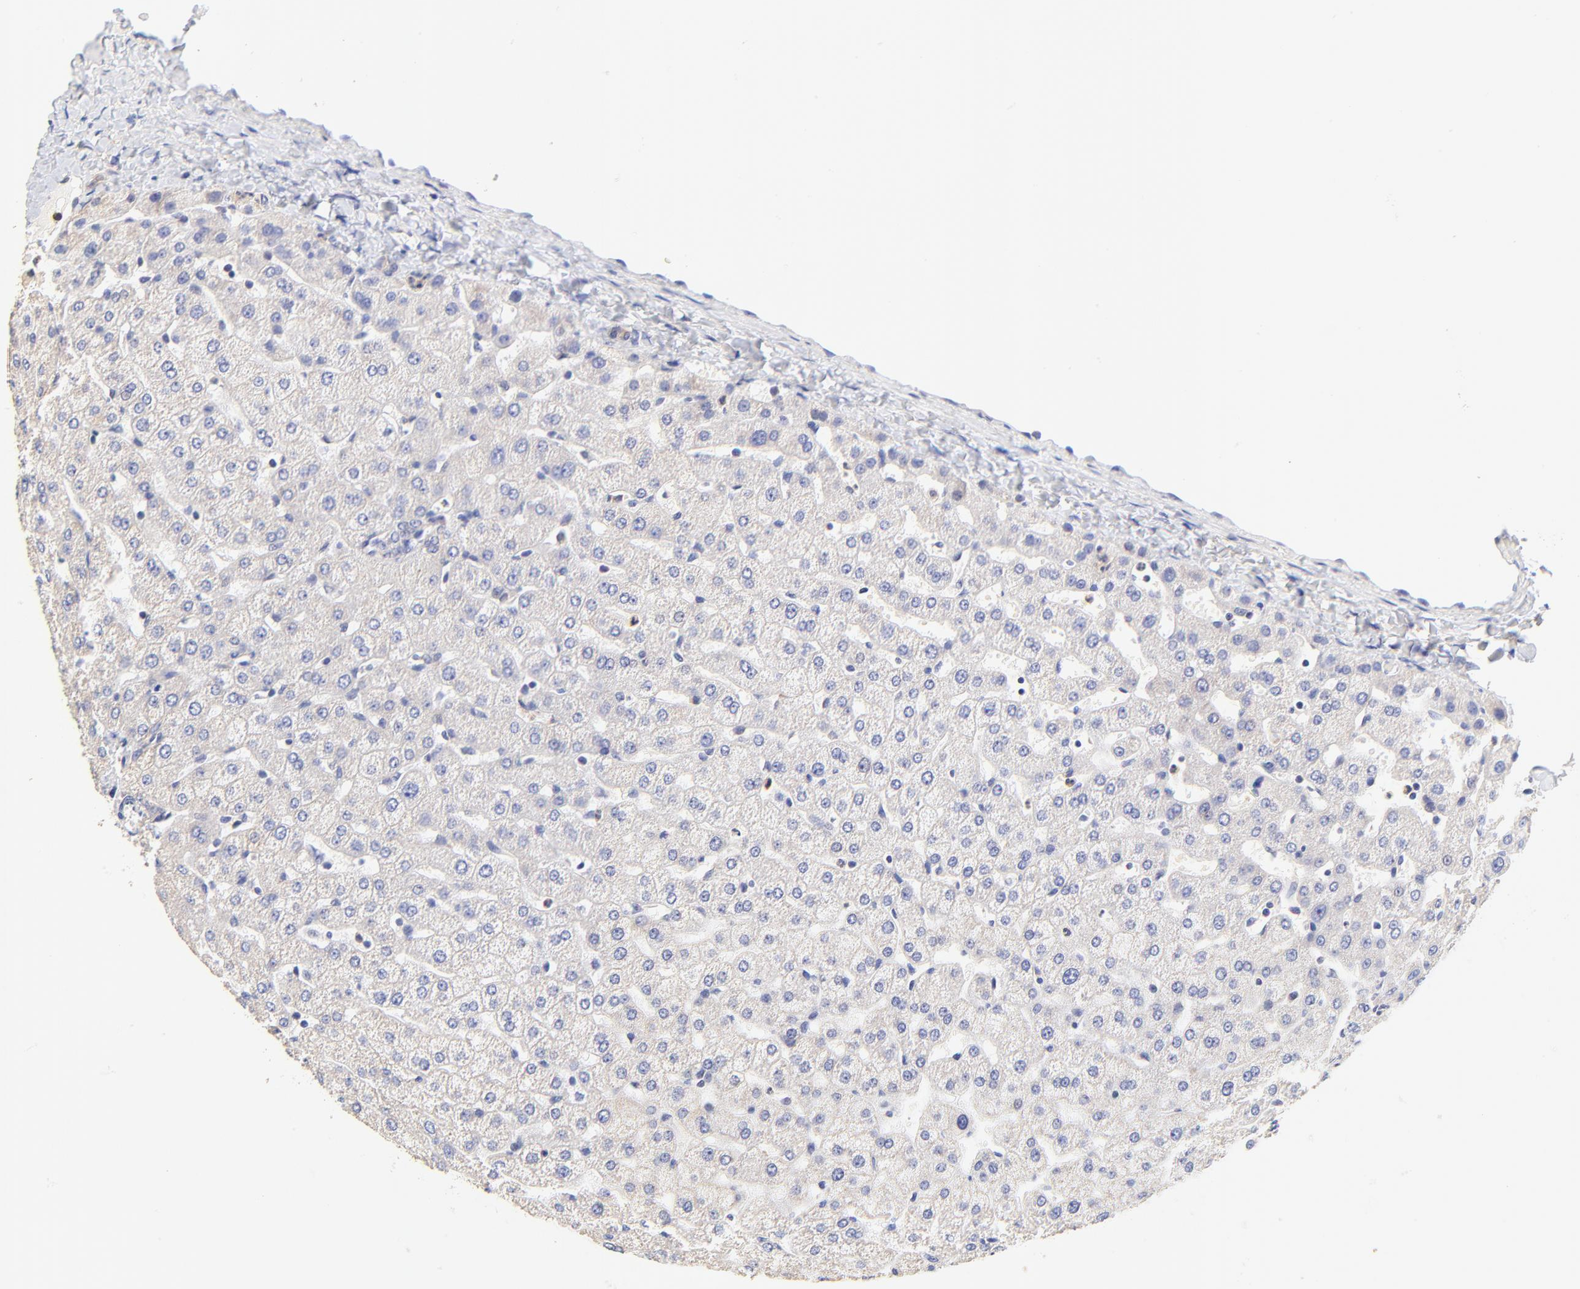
{"staining": {"intensity": "weak", "quantity": ">75%", "location": "cytoplasmic/membranous"}, "tissue": "liver", "cell_type": "Cholangiocytes", "image_type": "normal", "snomed": [{"axis": "morphology", "description": "Normal tissue, NOS"}, {"axis": "morphology", "description": "Fibrosis, NOS"}, {"axis": "topography", "description": "Liver"}], "caption": "DAB (3,3'-diaminobenzidine) immunohistochemical staining of benign liver exhibits weak cytoplasmic/membranous protein expression in approximately >75% of cholangiocytes.", "gene": "PTK7", "patient": {"sex": "female", "age": 29}}